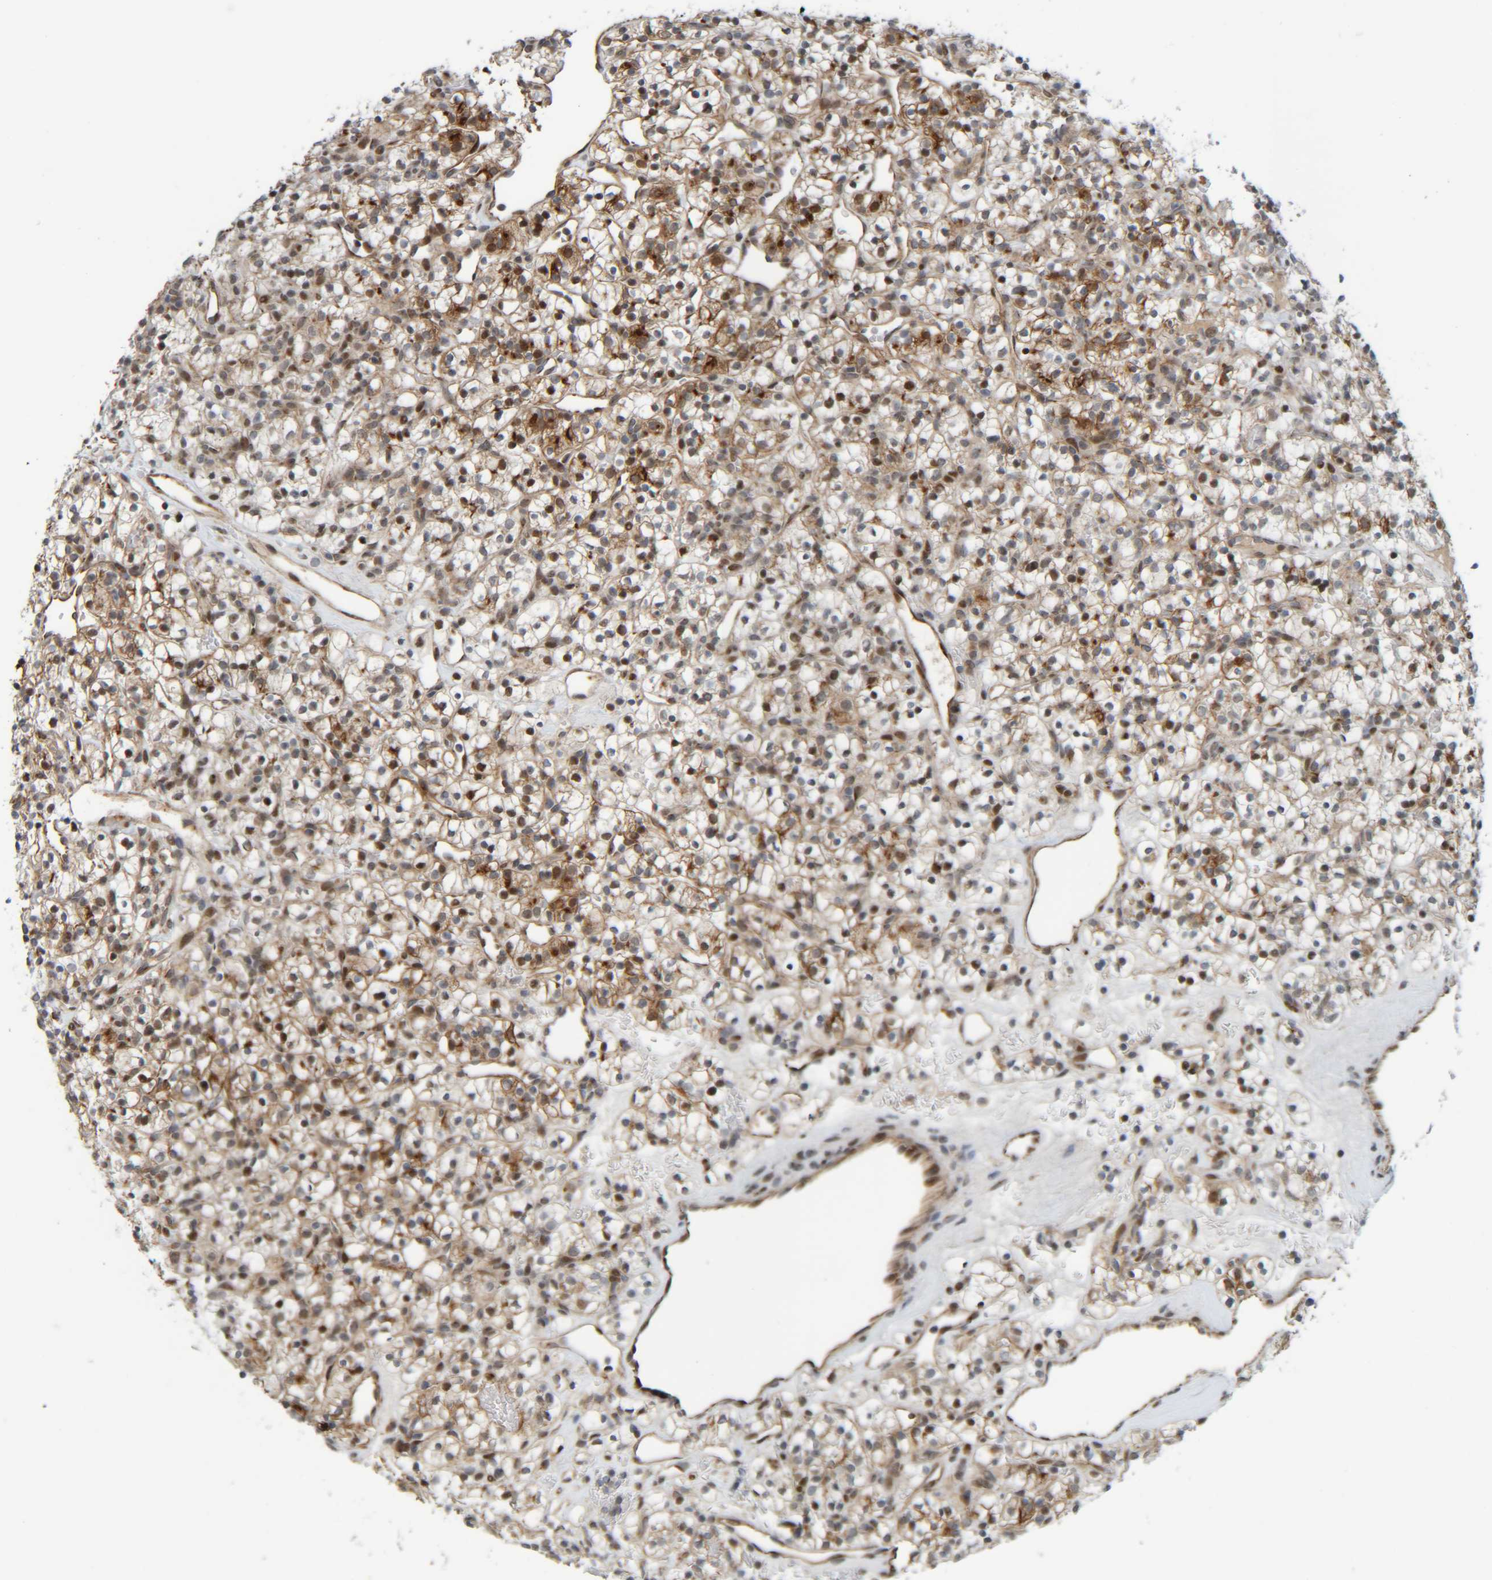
{"staining": {"intensity": "moderate", "quantity": "25%-75%", "location": "cytoplasmic/membranous"}, "tissue": "renal cancer", "cell_type": "Tumor cells", "image_type": "cancer", "snomed": [{"axis": "morphology", "description": "Adenocarcinoma, NOS"}, {"axis": "topography", "description": "Kidney"}], "caption": "Renal cancer (adenocarcinoma) stained for a protein (brown) exhibits moderate cytoplasmic/membranous positive expression in about 25%-75% of tumor cells.", "gene": "CCDC57", "patient": {"sex": "female", "age": 57}}